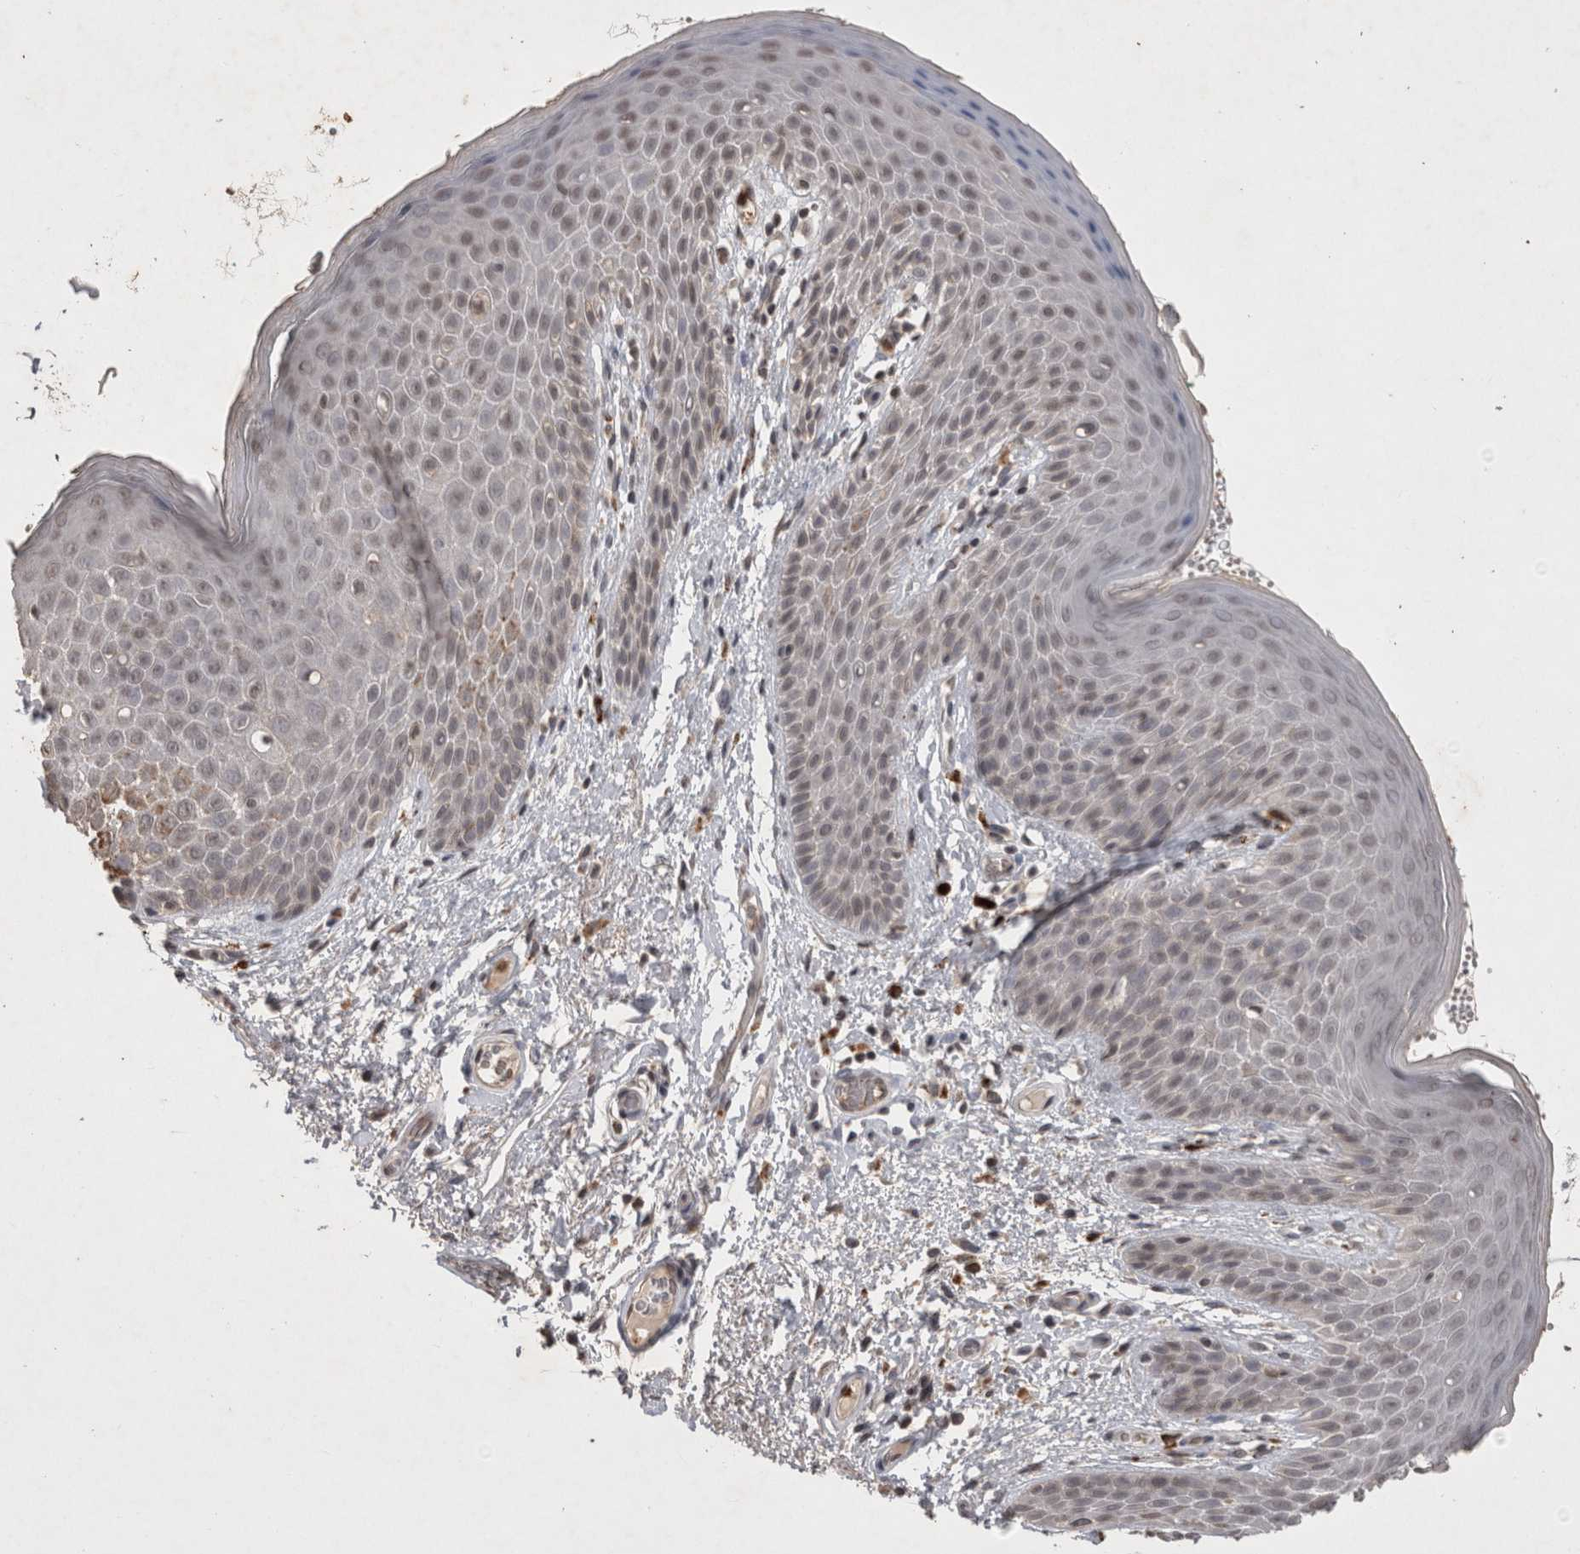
{"staining": {"intensity": "moderate", "quantity": "<25%", "location": "cytoplasmic/membranous,nuclear"}, "tissue": "skin", "cell_type": "Epidermal cells", "image_type": "normal", "snomed": [{"axis": "morphology", "description": "Normal tissue, NOS"}, {"axis": "topography", "description": "Anal"}], "caption": "A high-resolution image shows immunohistochemistry staining of unremarkable skin, which displays moderate cytoplasmic/membranous,nuclear staining in about <25% of epidermal cells. (brown staining indicates protein expression, while blue staining denotes nuclei).", "gene": "HRK", "patient": {"sex": "male", "age": 74}}